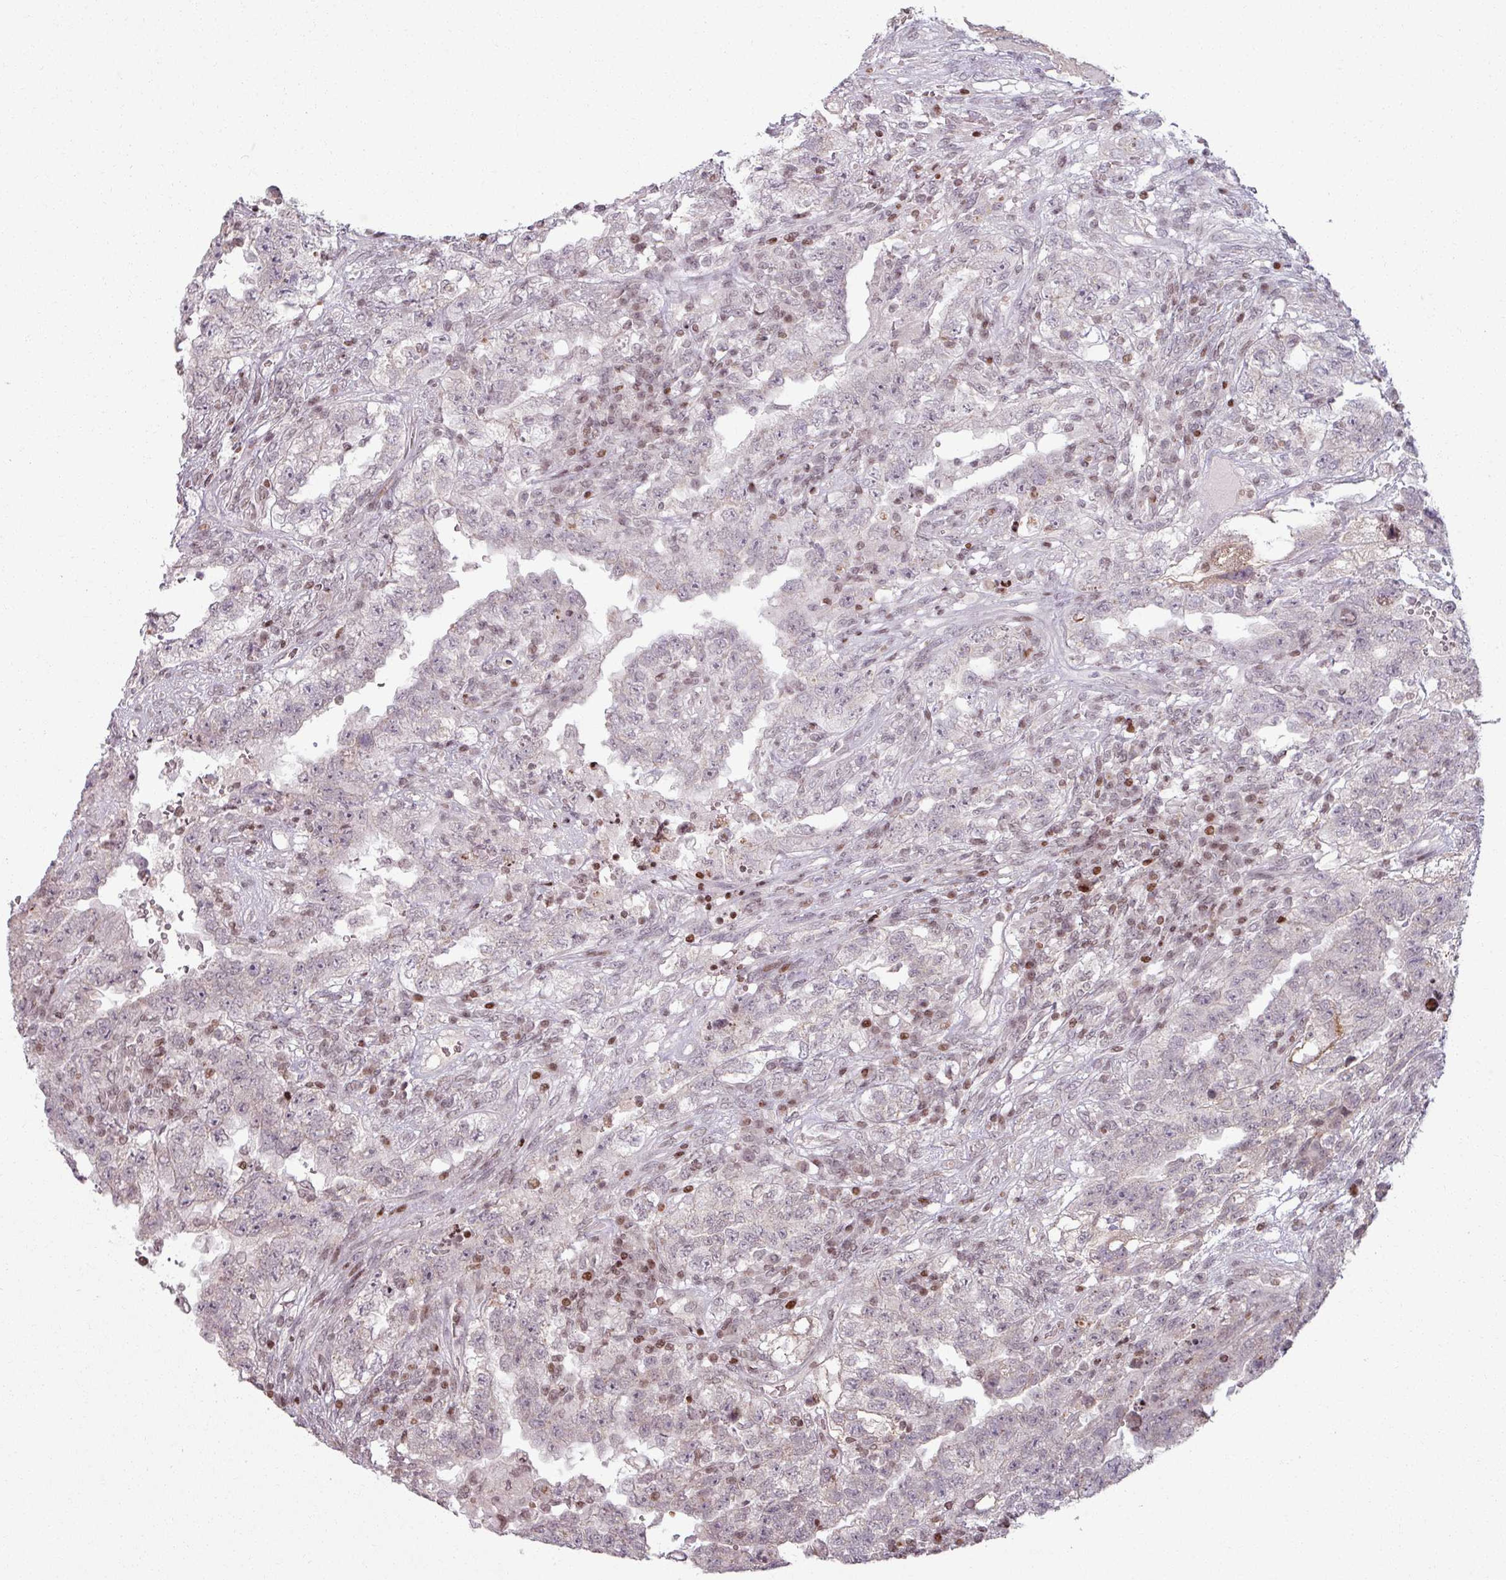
{"staining": {"intensity": "negative", "quantity": "none", "location": "none"}, "tissue": "testis cancer", "cell_type": "Tumor cells", "image_type": "cancer", "snomed": [{"axis": "morphology", "description": "Carcinoma, Embryonal, NOS"}, {"axis": "topography", "description": "Testis"}], "caption": "The image demonstrates no staining of tumor cells in embryonal carcinoma (testis). Brightfield microscopy of immunohistochemistry (IHC) stained with DAB (brown) and hematoxylin (blue), captured at high magnification.", "gene": "NCOR1", "patient": {"sex": "male", "age": 26}}